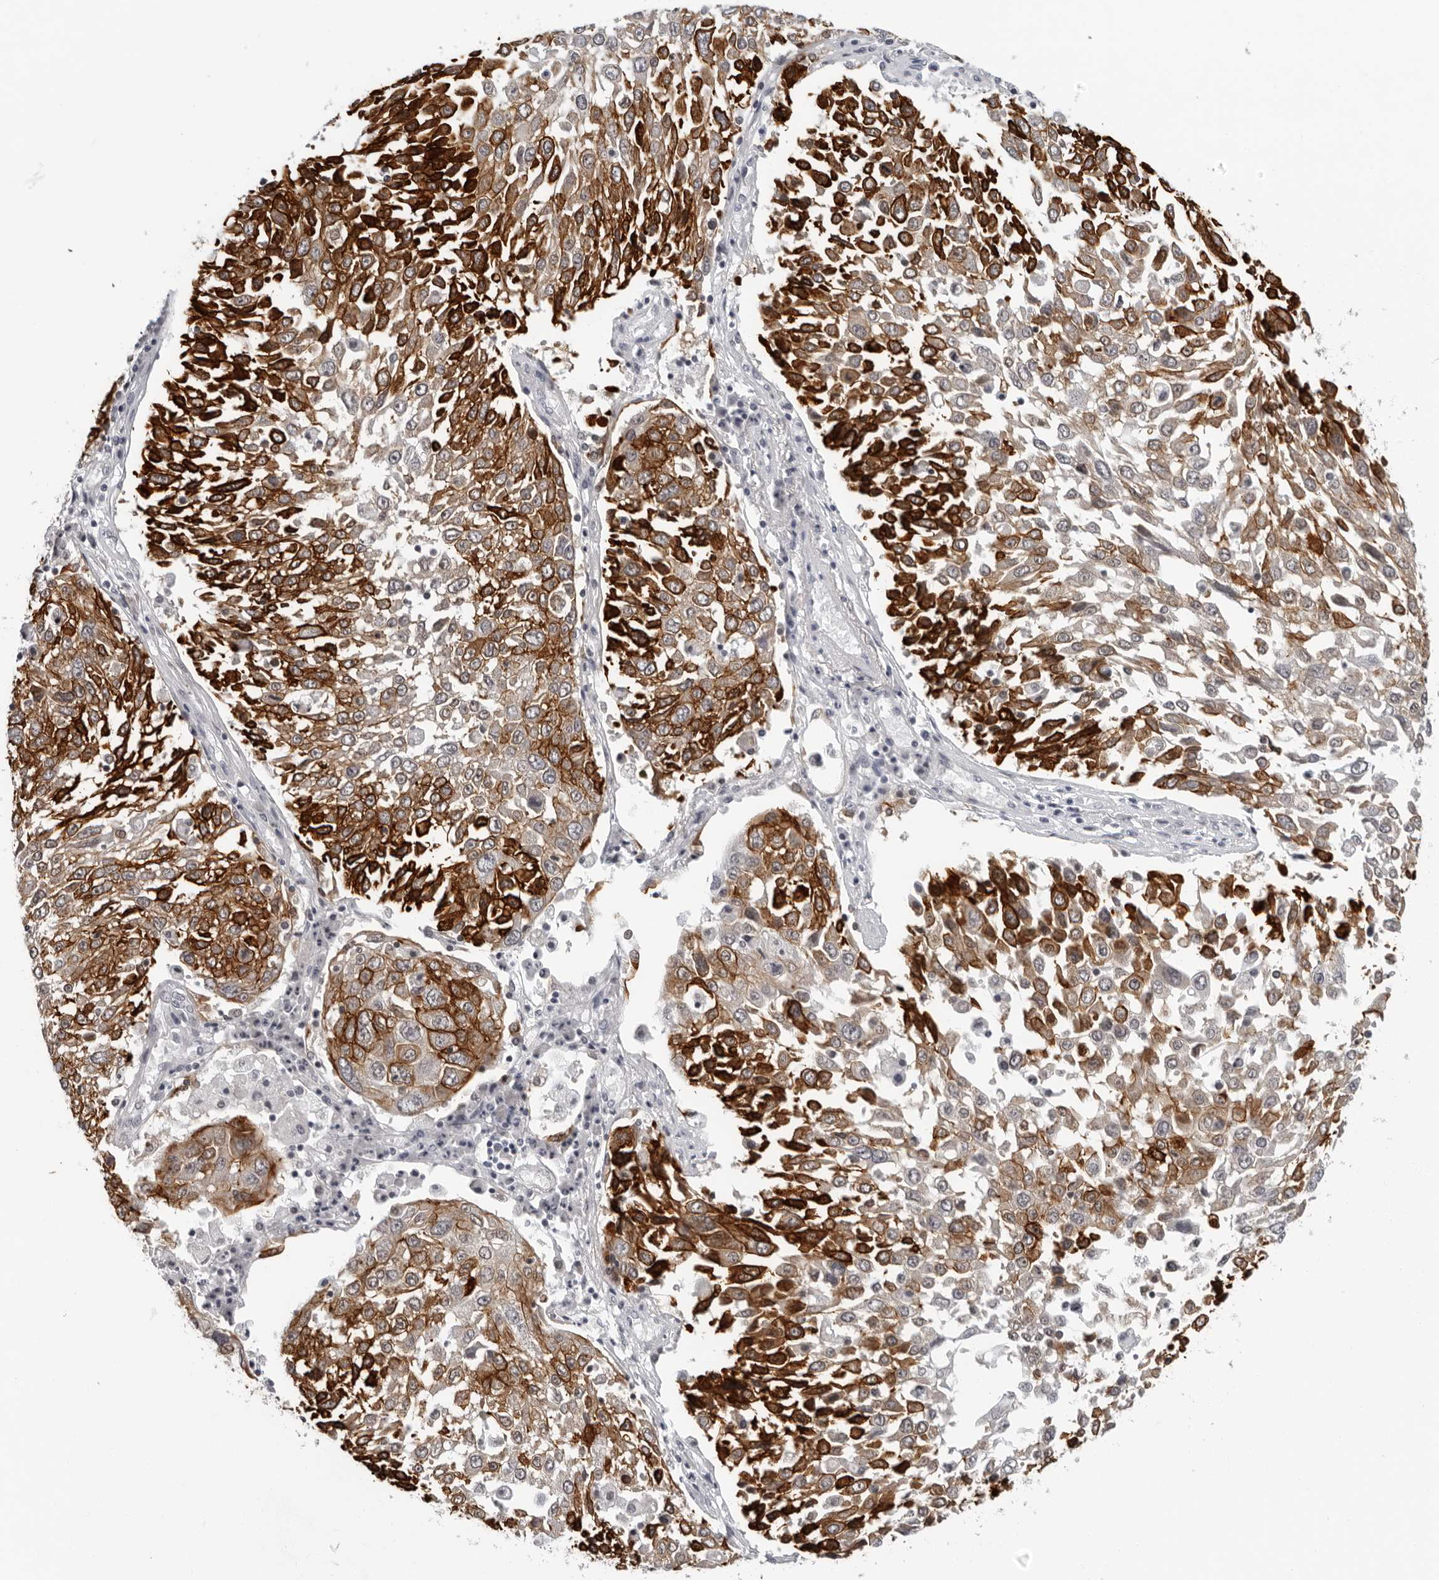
{"staining": {"intensity": "strong", "quantity": ">75%", "location": "cytoplasmic/membranous"}, "tissue": "lung cancer", "cell_type": "Tumor cells", "image_type": "cancer", "snomed": [{"axis": "morphology", "description": "Squamous cell carcinoma, NOS"}, {"axis": "topography", "description": "Lung"}], "caption": "IHC photomicrograph of neoplastic tissue: lung cancer (squamous cell carcinoma) stained using immunohistochemistry reveals high levels of strong protein expression localized specifically in the cytoplasmic/membranous of tumor cells, appearing as a cytoplasmic/membranous brown color.", "gene": "CCDC28B", "patient": {"sex": "male", "age": 65}}